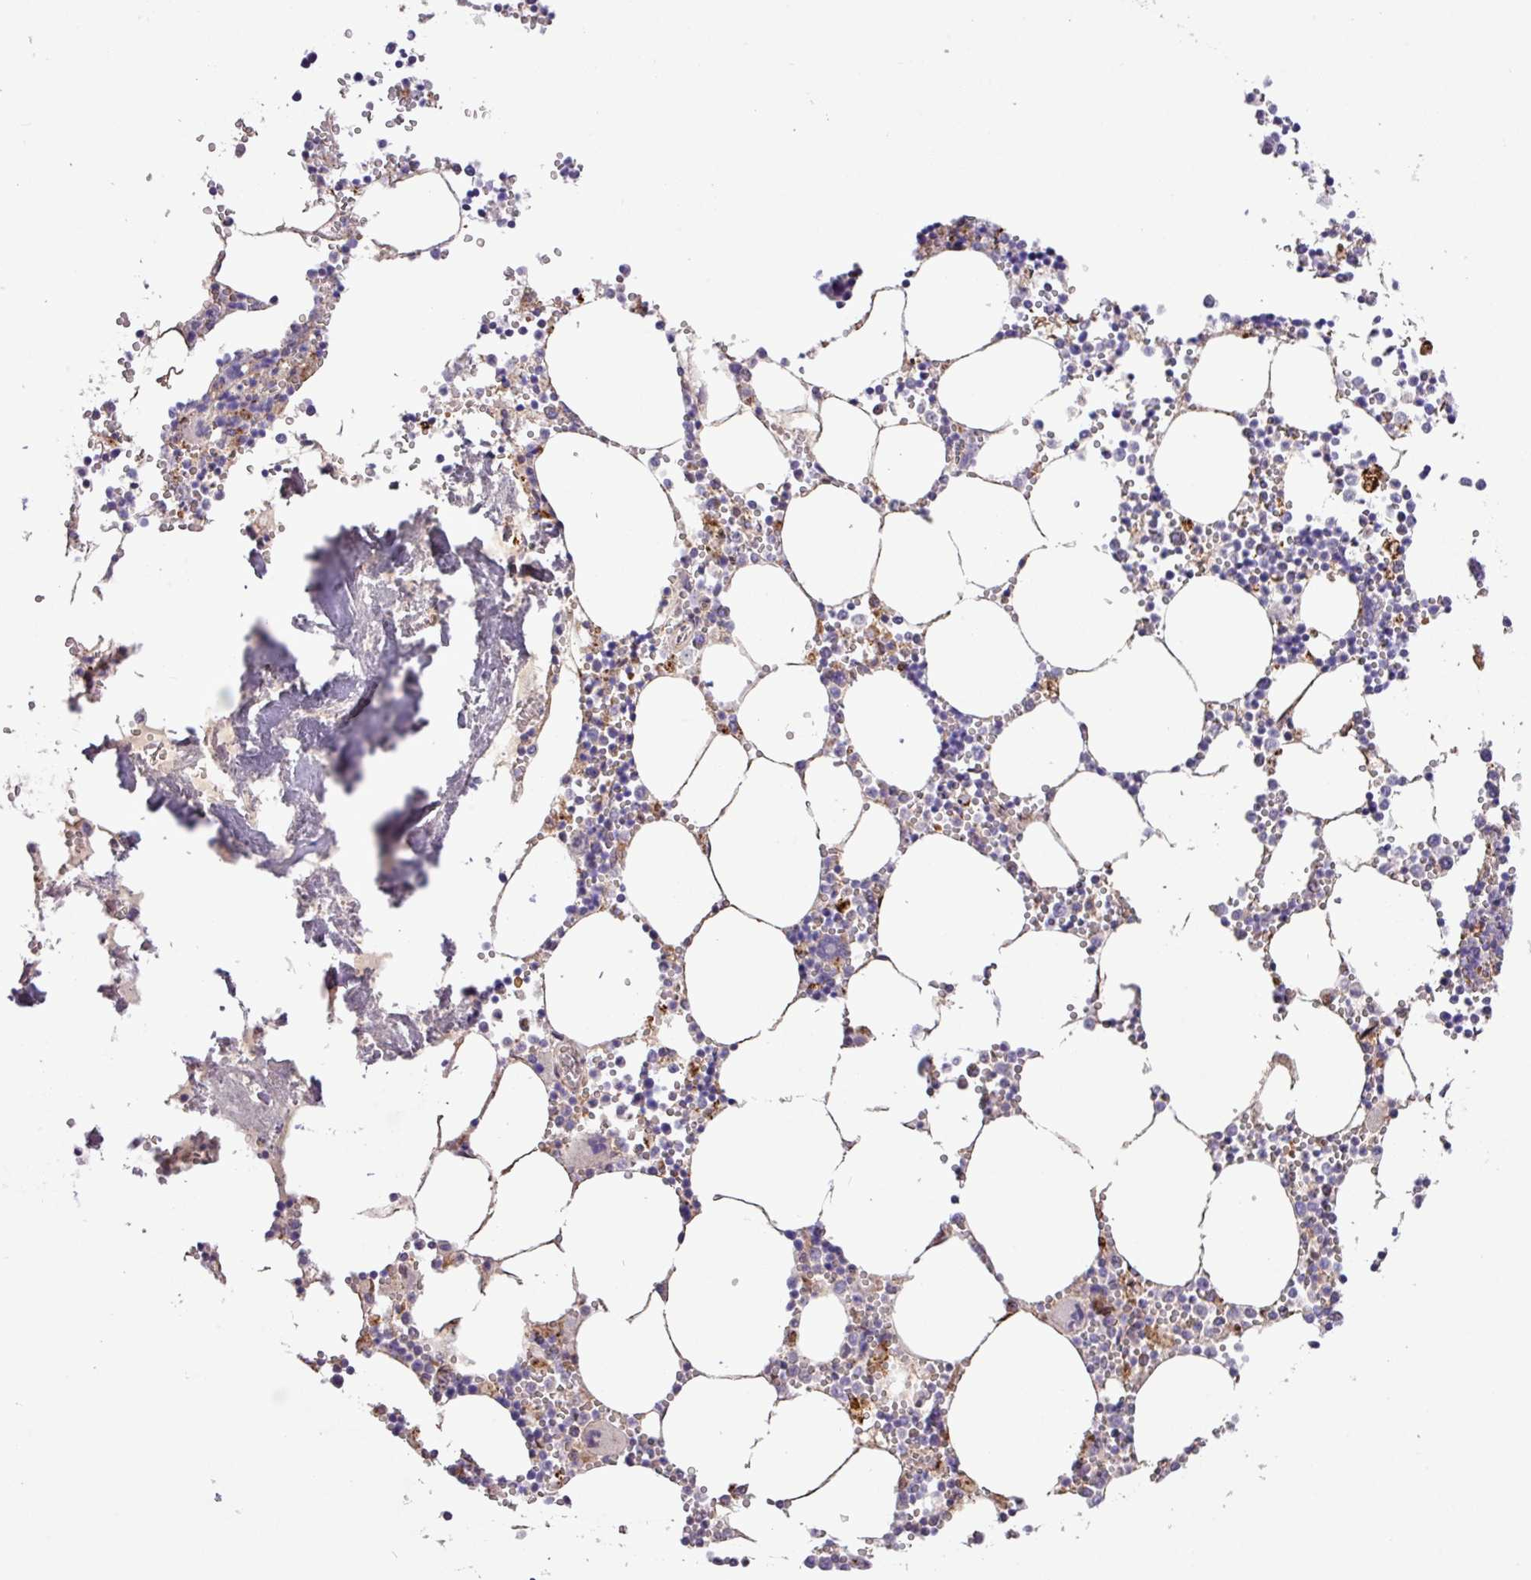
{"staining": {"intensity": "negative", "quantity": "none", "location": "none"}, "tissue": "bone marrow", "cell_type": "Hematopoietic cells", "image_type": "normal", "snomed": [{"axis": "morphology", "description": "Normal tissue, NOS"}, {"axis": "topography", "description": "Bone marrow"}], "caption": "An immunohistochemistry histopathology image of normal bone marrow is shown. There is no staining in hematopoietic cells of bone marrow.", "gene": "RPP25L", "patient": {"sex": "male", "age": 54}}